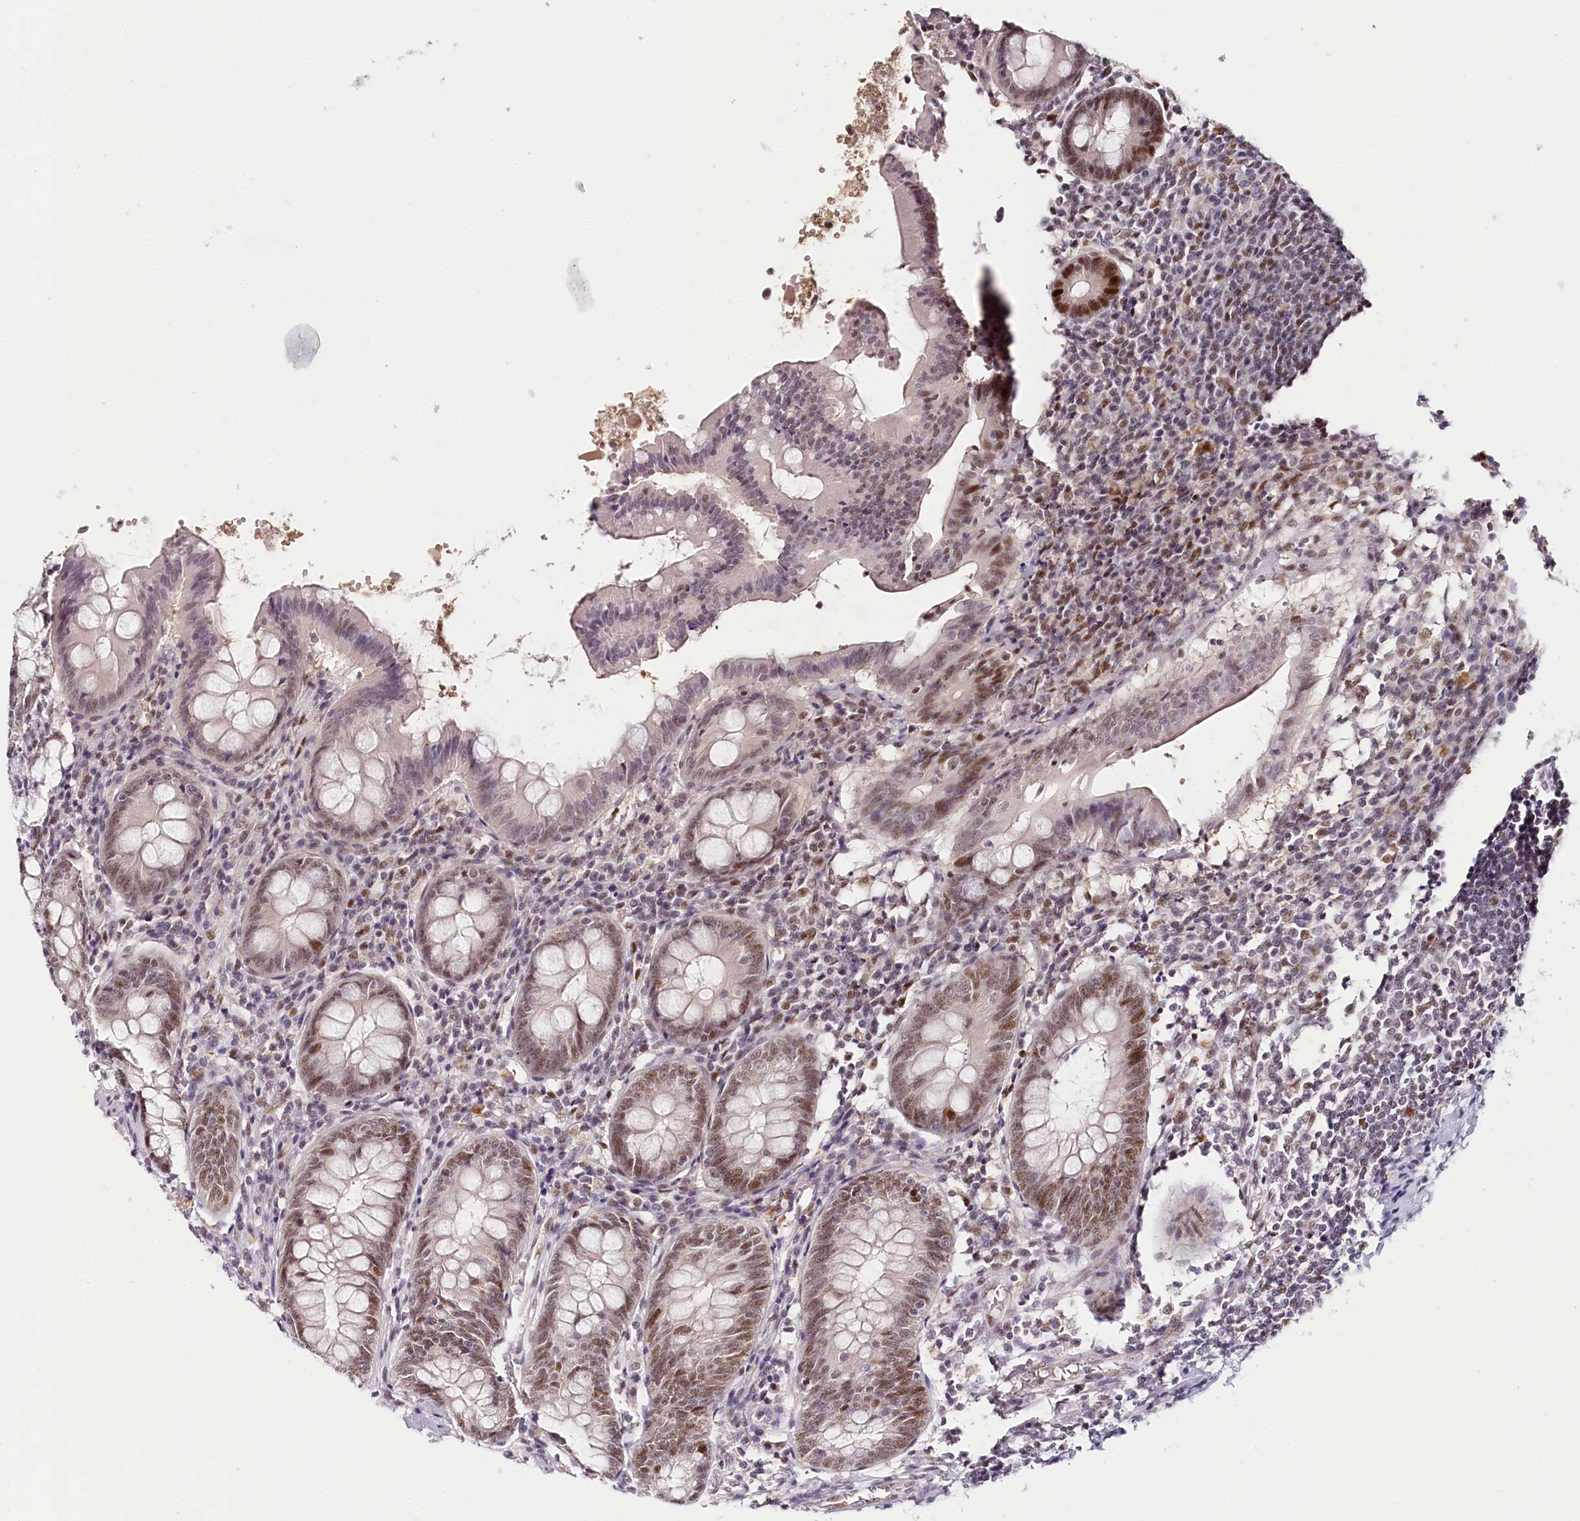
{"staining": {"intensity": "moderate", "quantity": ">75%", "location": "nuclear"}, "tissue": "appendix", "cell_type": "Glandular cells", "image_type": "normal", "snomed": [{"axis": "morphology", "description": "Normal tissue, NOS"}, {"axis": "topography", "description": "Appendix"}], "caption": "Immunohistochemistry (IHC) photomicrograph of normal appendix: human appendix stained using immunohistochemistry shows medium levels of moderate protein expression localized specifically in the nuclear of glandular cells, appearing as a nuclear brown color.", "gene": "TP53", "patient": {"sex": "female", "age": 54}}